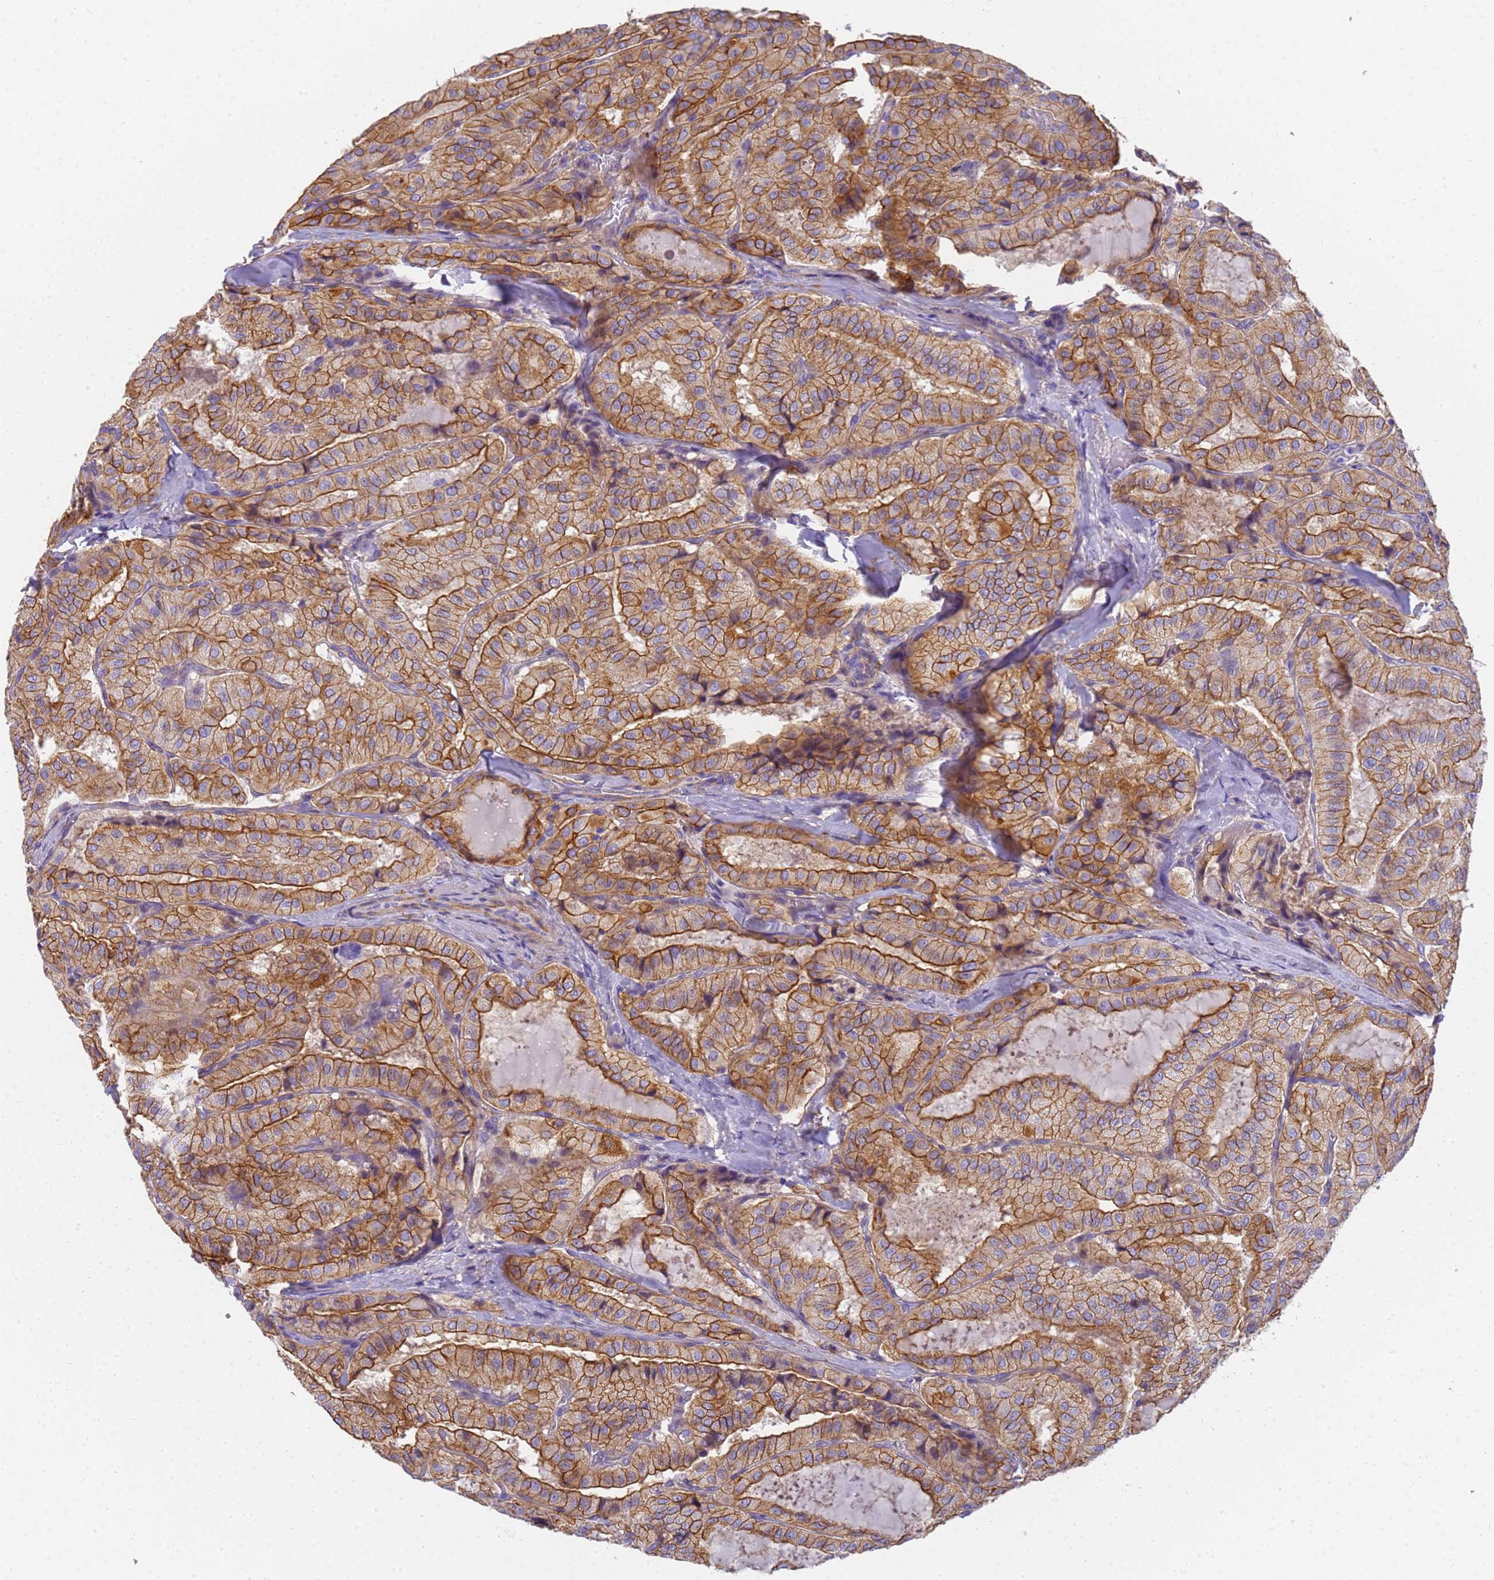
{"staining": {"intensity": "moderate", "quantity": ">75%", "location": "cytoplasmic/membranous"}, "tissue": "thyroid cancer", "cell_type": "Tumor cells", "image_type": "cancer", "snomed": [{"axis": "morphology", "description": "Normal tissue, NOS"}, {"axis": "morphology", "description": "Papillary adenocarcinoma, NOS"}, {"axis": "topography", "description": "Thyroid gland"}], "caption": "This image reveals immunohistochemistry (IHC) staining of thyroid papillary adenocarcinoma, with medium moderate cytoplasmic/membranous staining in approximately >75% of tumor cells.", "gene": "MVB12A", "patient": {"sex": "female", "age": 59}}